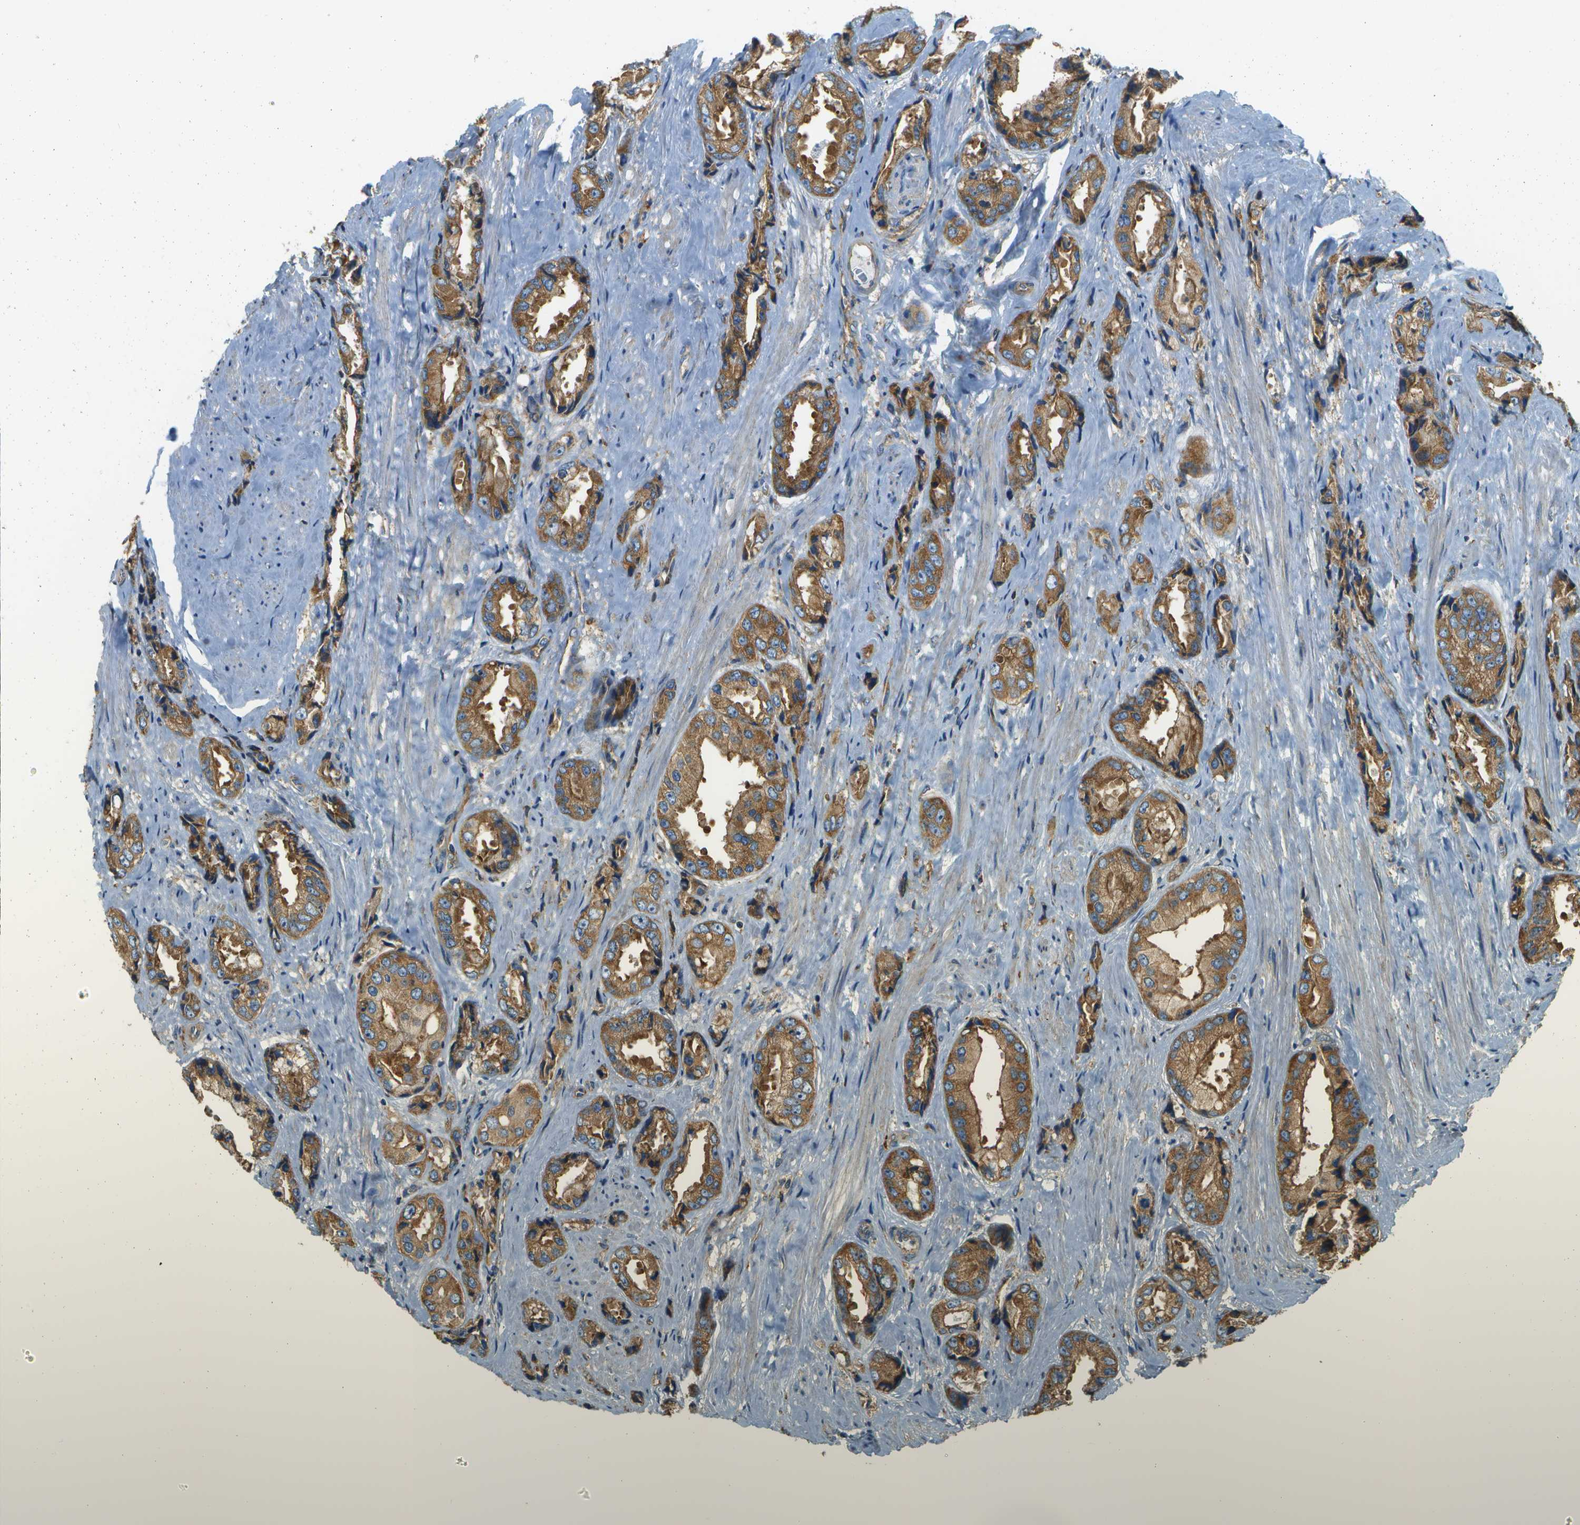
{"staining": {"intensity": "moderate", "quantity": ">75%", "location": "cytoplasmic/membranous"}, "tissue": "prostate cancer", "cell_type": "Tumor cells", "image_type": "cancer", "snomed": [{"axis": "morphology", "description": "Adenocarcinoma, High grade"}, {"axis": "topography", "description": "Prostate"}], "caption": "Approximately >75% of tumor cells in prostate cancer (adenocarcinoma (high-grade)) demonstrate moderate cytoplasmic/membranous protein positivity as visualized by brown immunohistochemical staining.", "gene": "CLTC", "patient": {"sex": "male", "age": 61}}